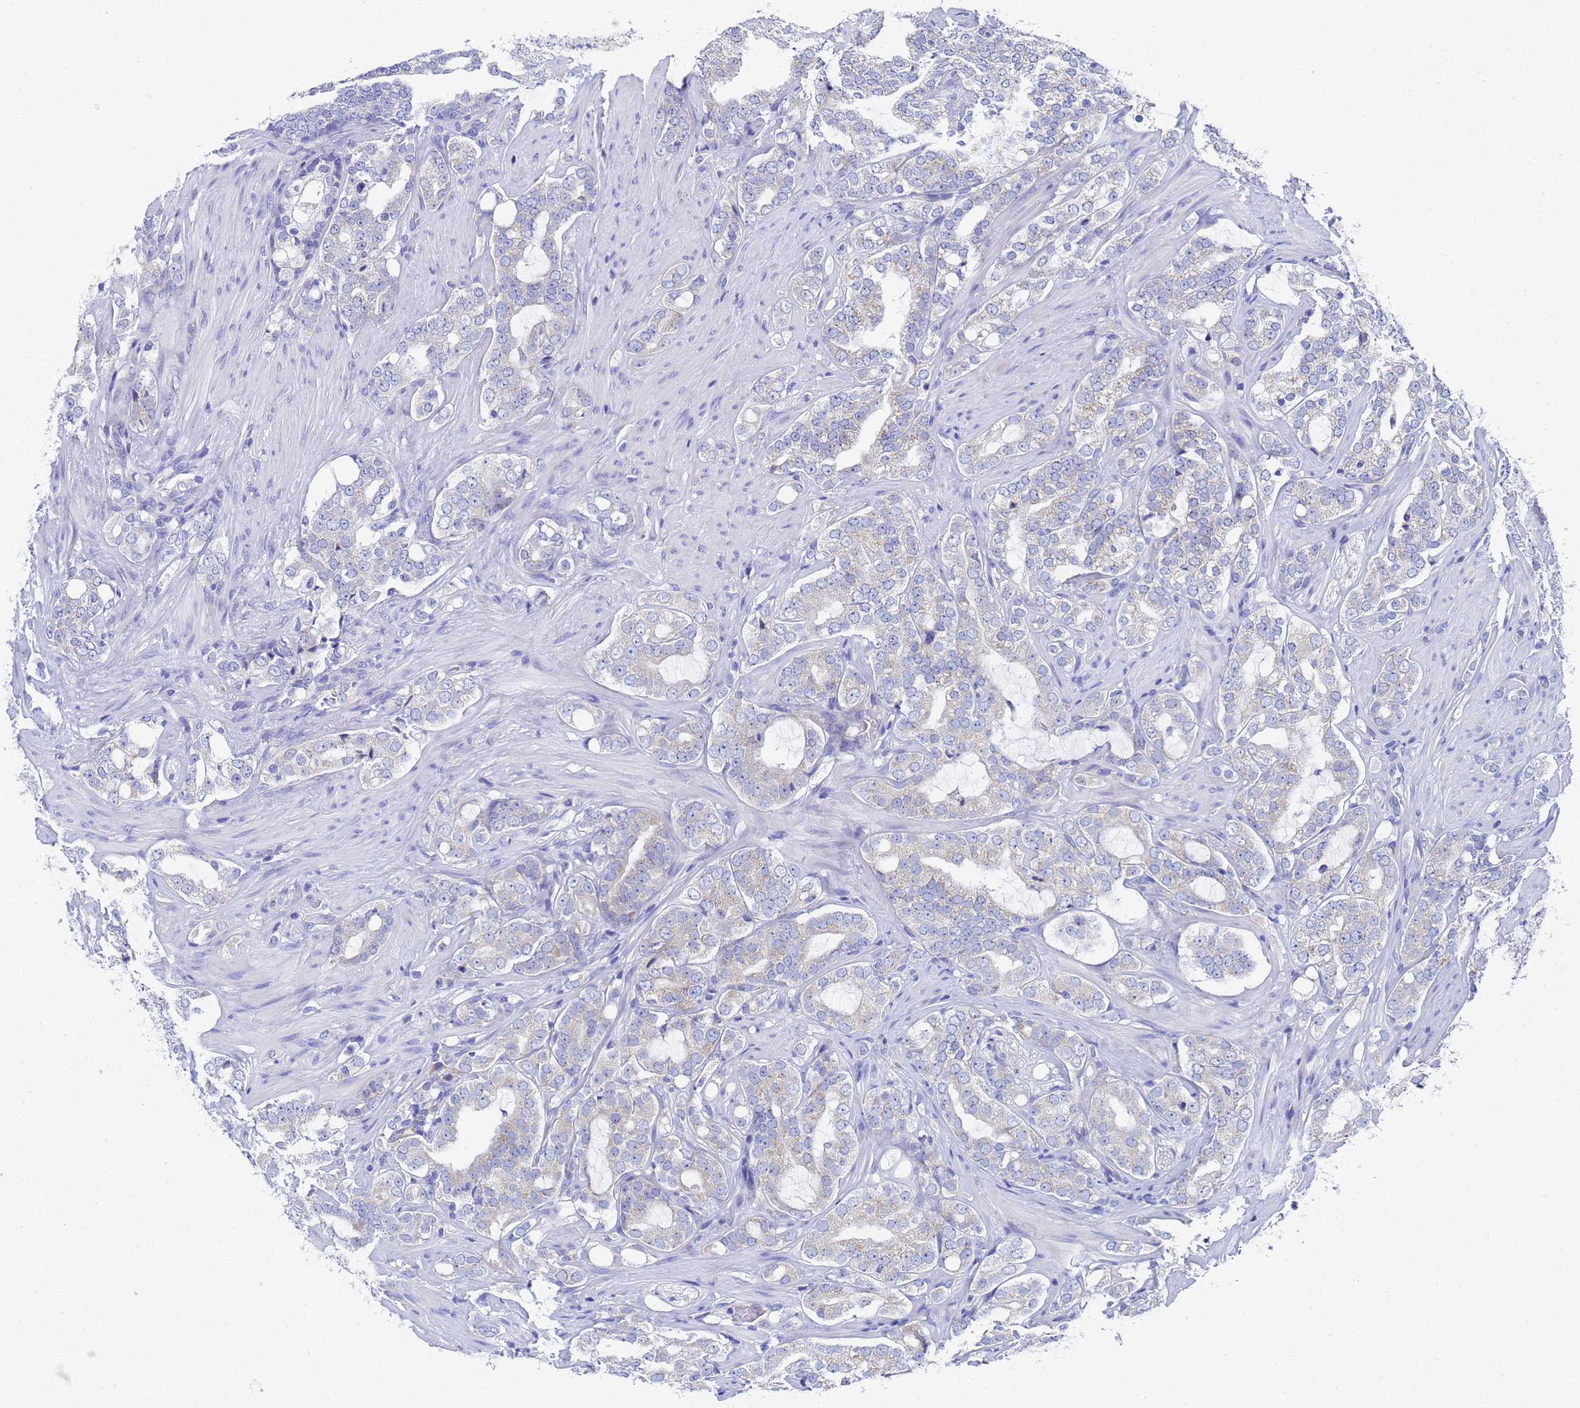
{"staining": {"intensity": "negative", "quantity": "none", "location": "none"}, "tissue": "prostate cancer", "cell_type": "Tumor cells", "image_type": "cancer", "snomed": [{"axis": "morphology", "description": "Adenocarcinoma, High grade"}, {"axis": "topography", "description": "Prostate"}], "caption": "Tumor cells show no significant protein expression in prostate cancer (adenocarcinoma (high-grade)). (Brightfield microscopy of DAB immunohistochemistry (IHC) at high magnification).", "gene": "TM4SF4", "patient": {"sex": "male", "age": 64}}